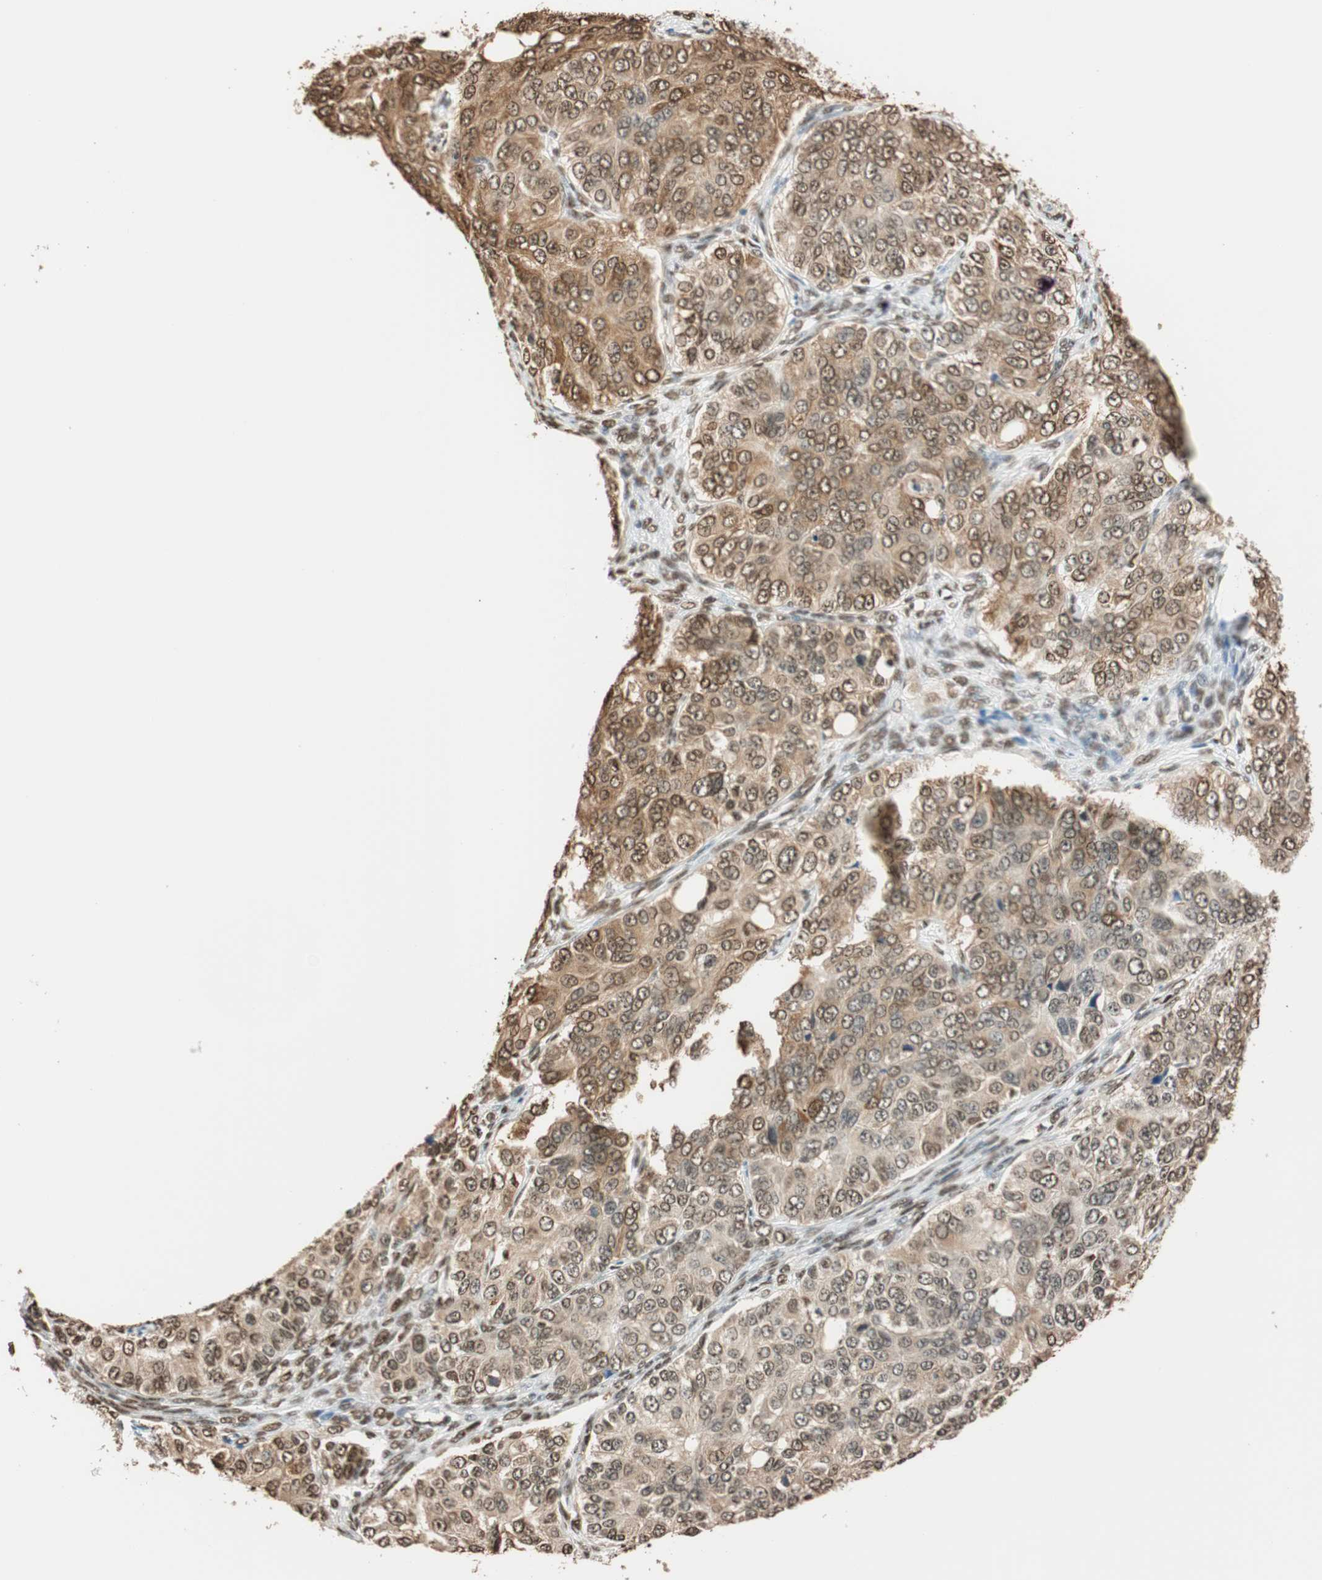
{"staining": {"intensity": "moderate", "quantity": ">75%", "location": "cytoplasmic/membranous,nuclear"}, "tissue": "ovarian cancer", "cell_type": "Tumor cells", "image_type": "cancer", "snomed": [{"axis": "morphology", "description": "Carcinoma, endometroid"}, {"axis": "topography", "description": "Ovary"}], "caption": "Human endometroid carcinoma (ovarian) stained with a brown dye displays moderate cytoplasmic/membranous and nuclear positive expression in about >75% of tumor cells.", "gene": "FANCG", "patient": {"sex": "female", "age": 51}}